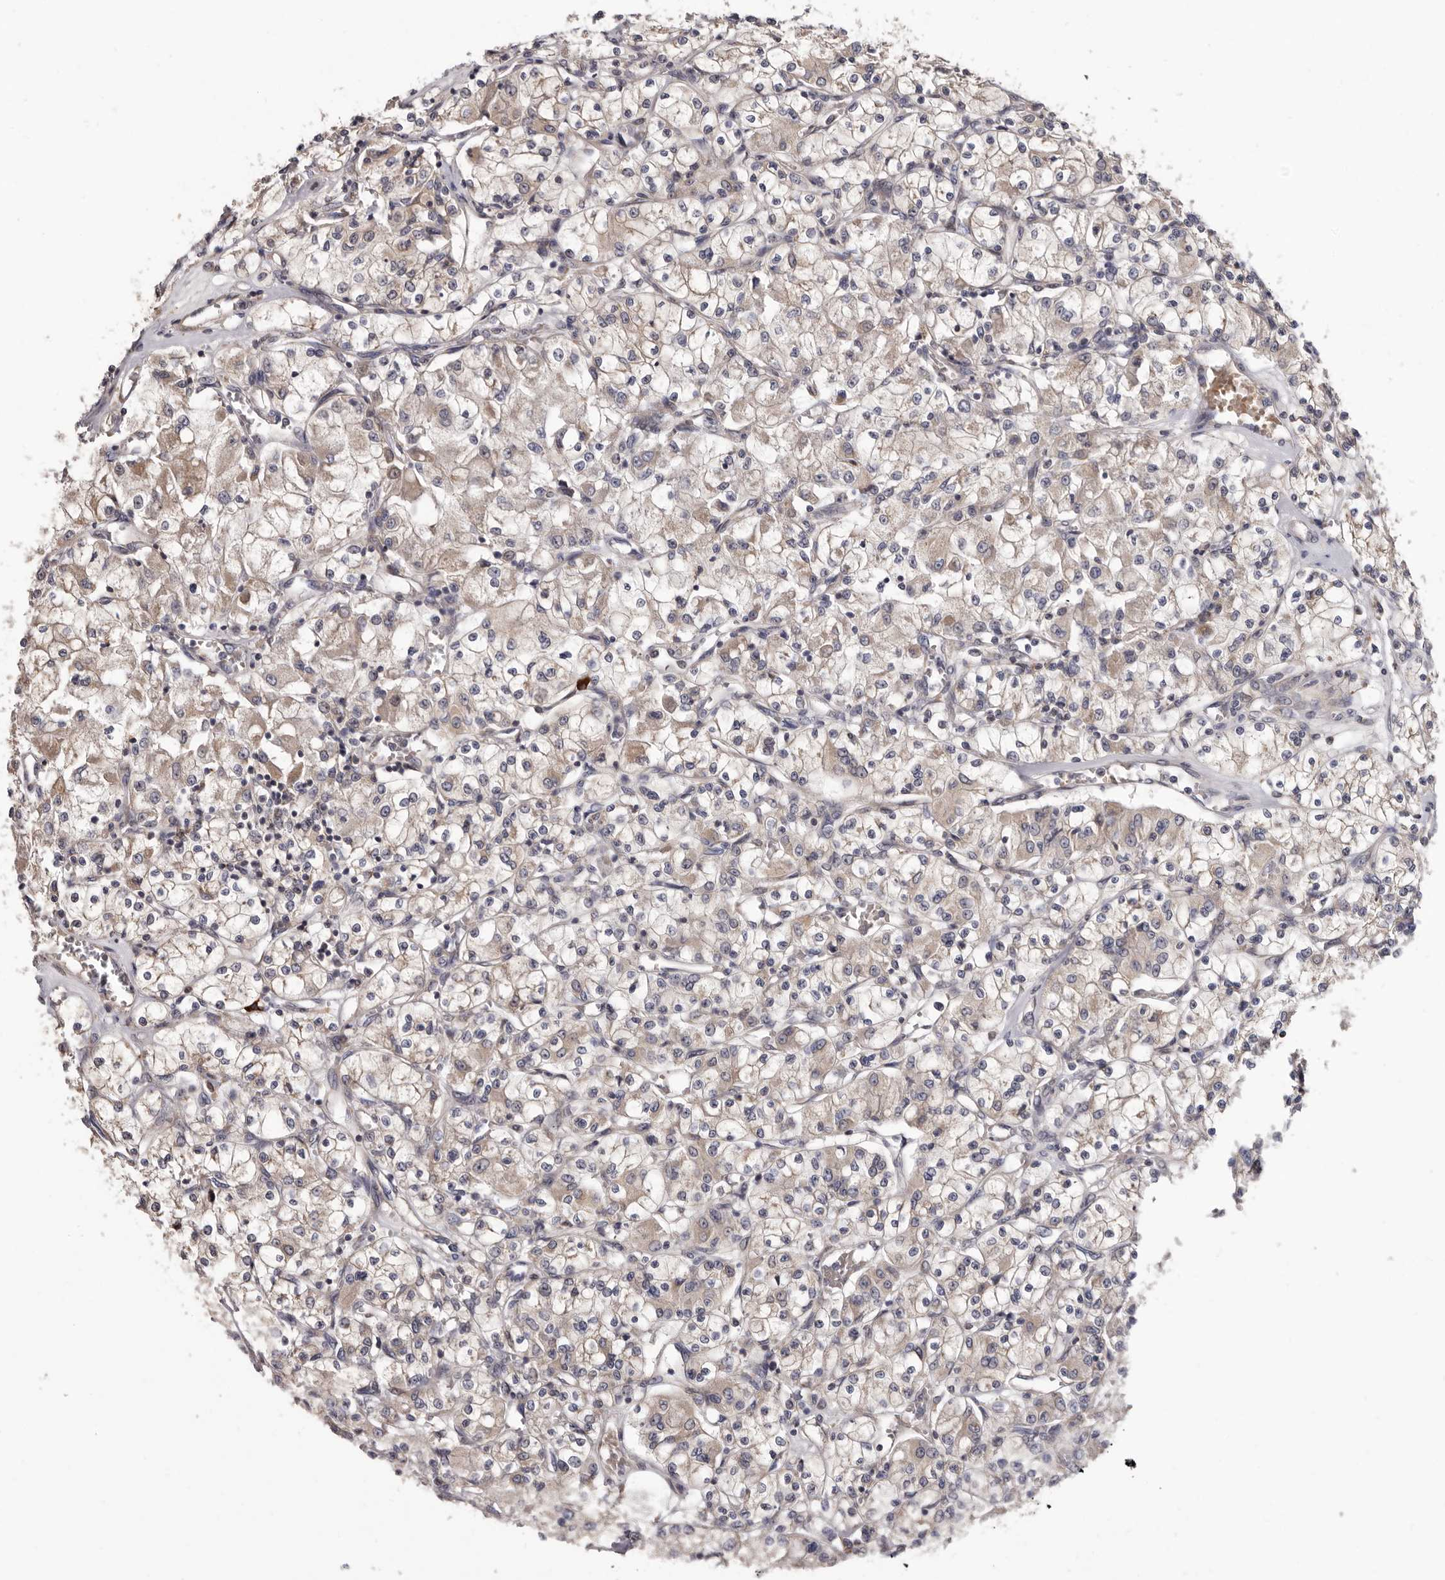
{"staining": {"intensity": "negative", "quantity": "none", "location": "none"}, "tissue": "renal cancer", "cell_type": "Tumor cells", "image_type": "cancer", "snomed": [{"axis": "morphology", "description": "Adenocarcinoma, NOS"}, {"axis": "topography", "description": "Kidney"}], "caption": "Tumor cells show no significant staining in renal cancer.", "gene": "ASIC5", "patient": {"sex": "female", "age": 59}}